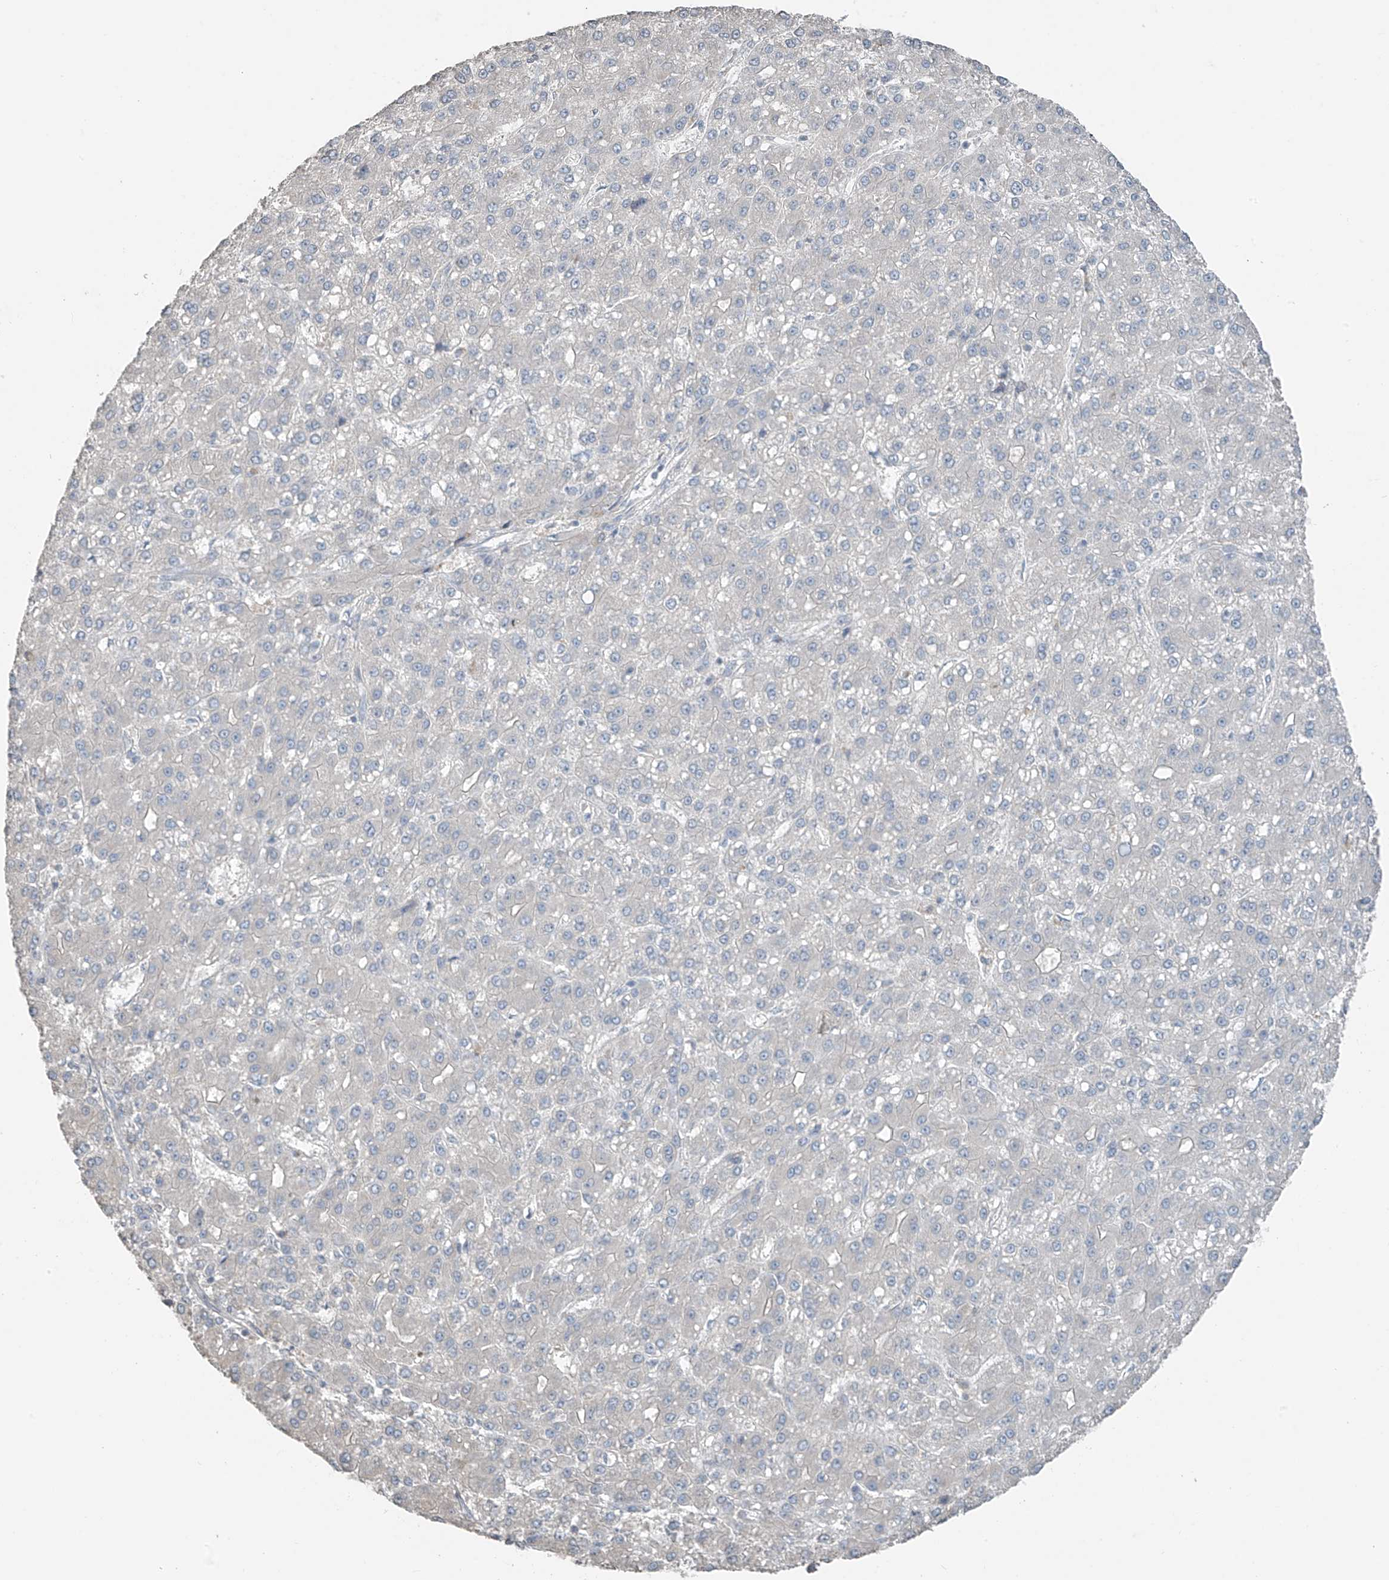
{"staining": {"intensity": "negative", "quantity": "none", "location": "none"}, "tissue": "liver cancer", "cell_type": "Tumor cells", "image_type": "cancer", "snomed": [{"axis": "morphology", "description": "Carcinoma, Hepatocellular, NOS"}, {"axis": "topography", "description": "Liver"}], "caption": "Human liver hepatocellular carcinoma stained for a protein using IHC exhibits no staining in tumor cells.", "gene": "HOXA11", "patient": {"sex": "male", "age": 67}}